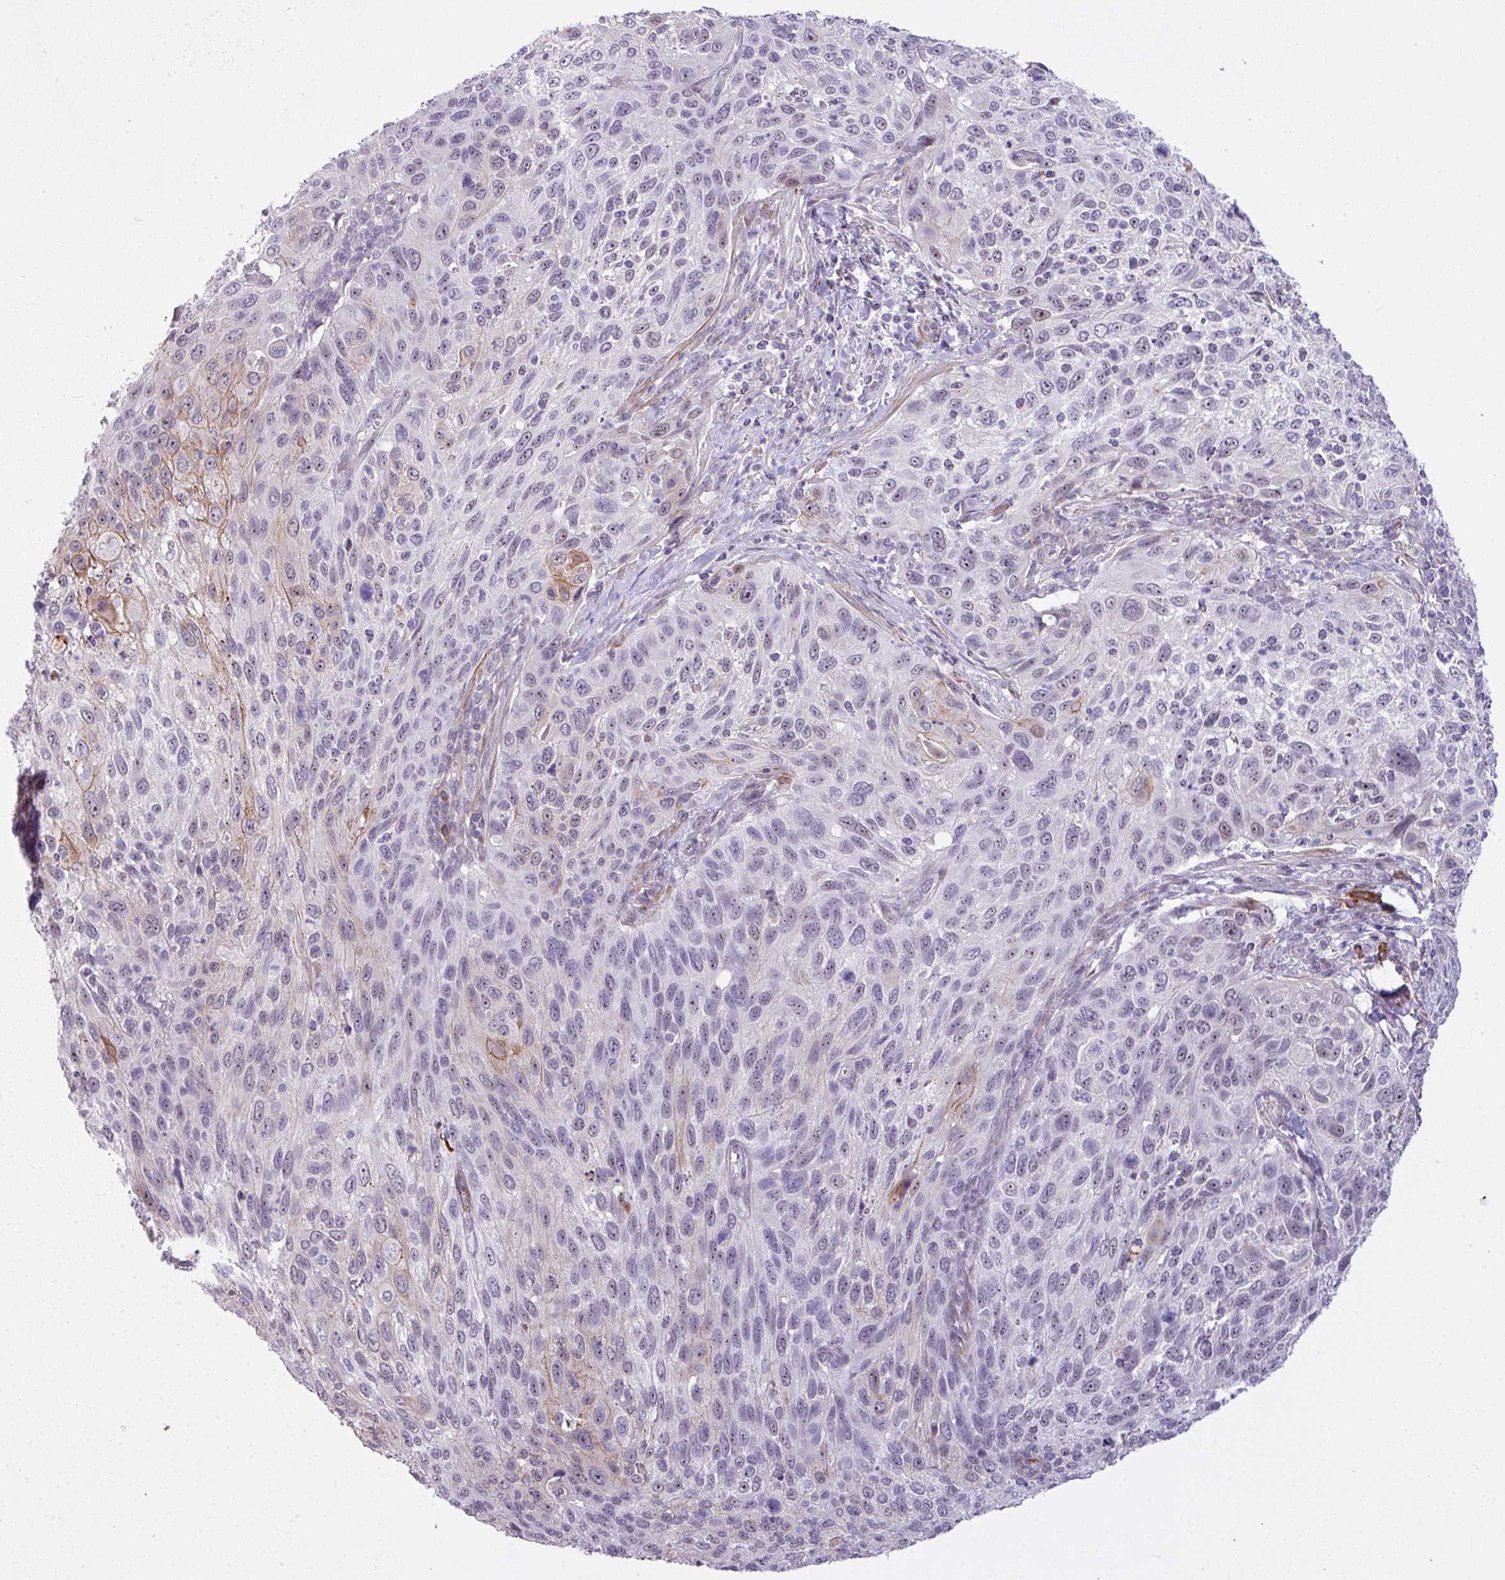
{"staining": {"intensity": "moderate", "quantity": "<25%", "location": "cytoplasmic/membranous"}, "tissue": "cervical cancer", "cell_type": "Tumor cells", "image_type": "cancer", "snomed": [{"axis": "morphology", "description": "Squamous cell carcinoma, NOS"}, {"axis": "topography", "description": "Cervix"}], "caption": "DAB (3,3'-diaminobenzidine) immunohistochemical staining of human cervical cancer displays moderate cytoplasmic/membranous protein staining in approximately <25% of tumor cells.", "gene": "ZNF688", "patient": {"sex": "female", "age": 70}}